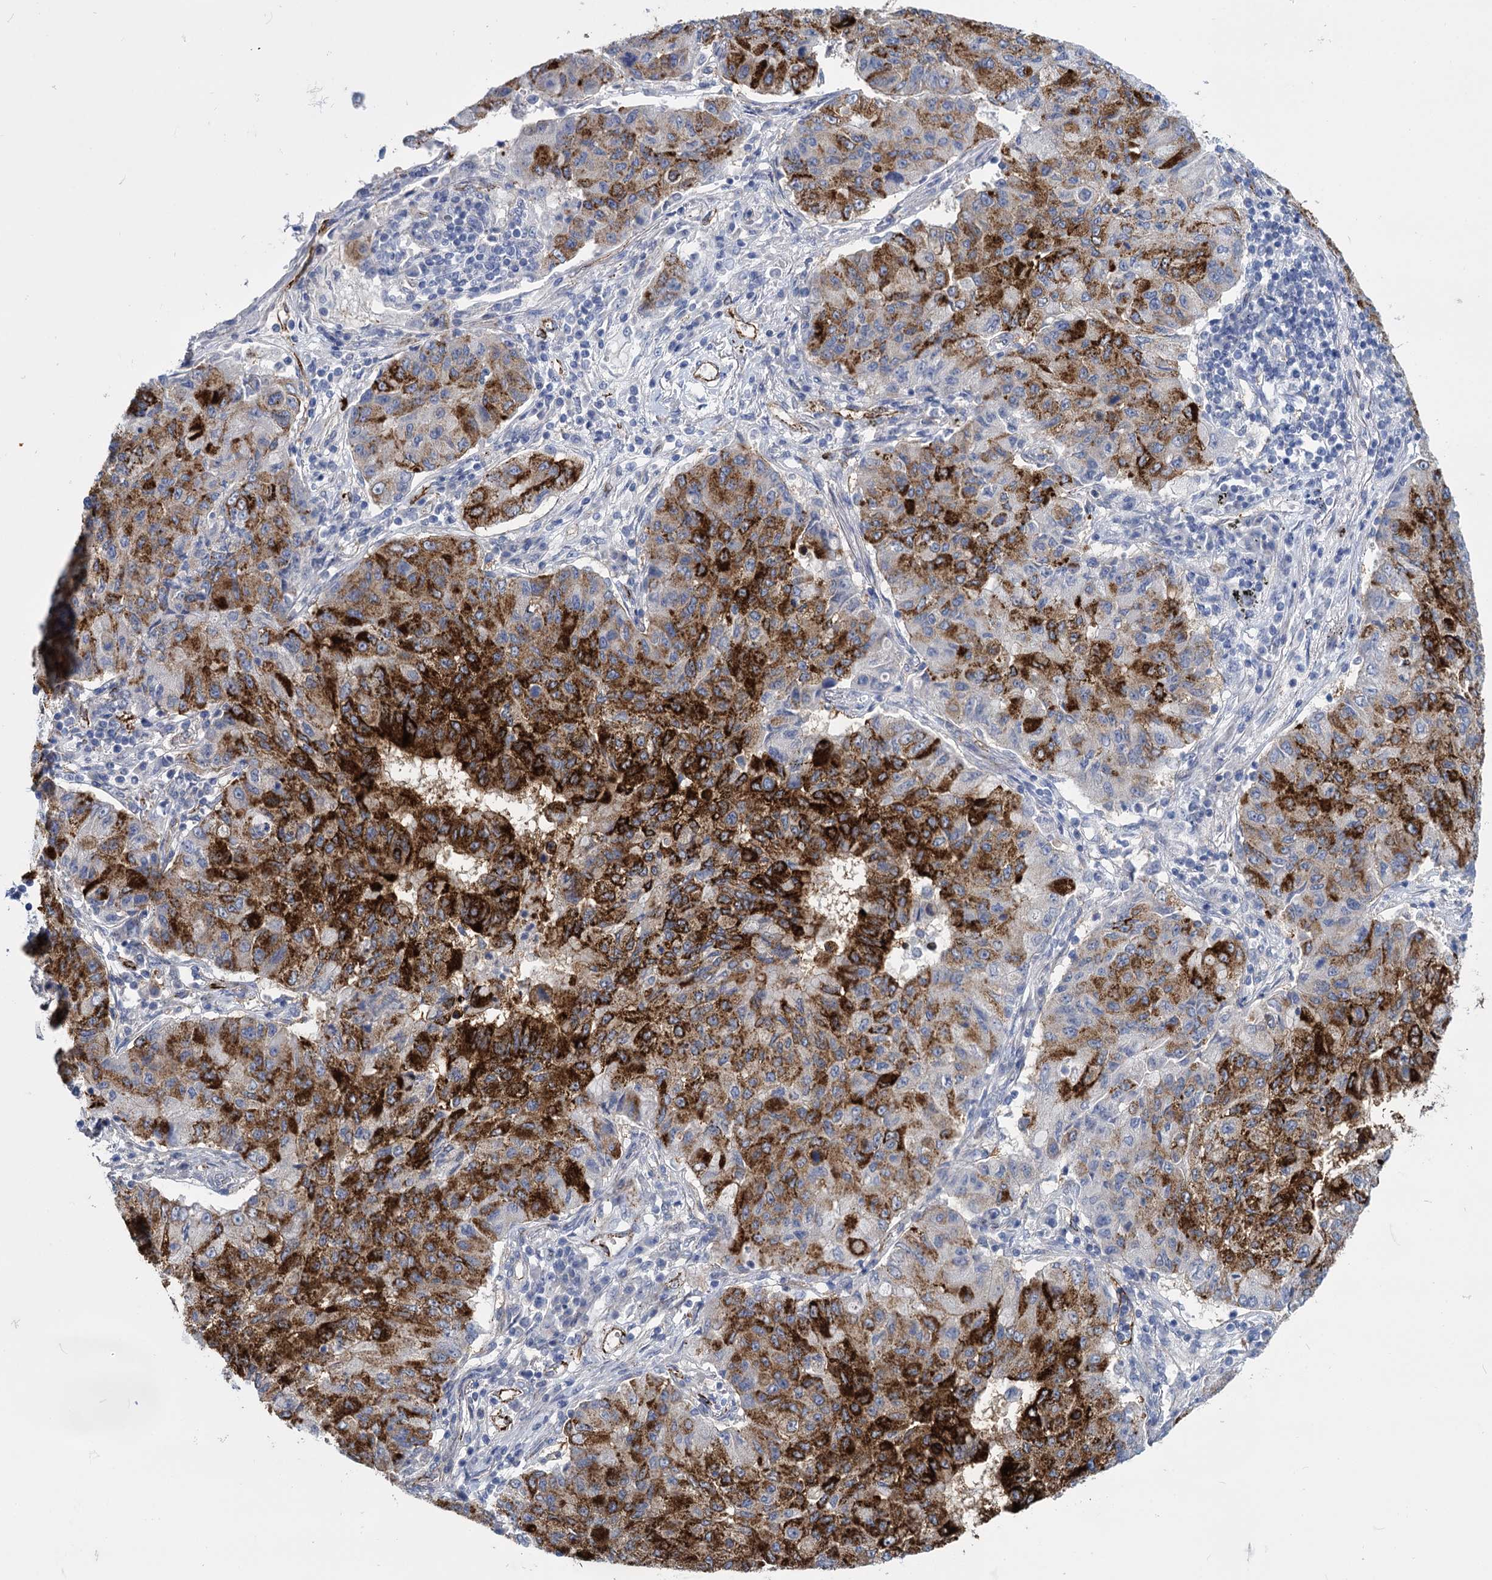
{"staining": {"intensity": "strong", "quantity": "25%-75%", "location": "cytoplasmic/membranous"}, "tissue": "lung cancer", "cell_type": "Tumor cells", "image_type": "cancer", "snomed": [{"axis": "morphology", "description": "Squamous cell carcinoma, NOS"}, {"axis": "topography", "description": "Lung"}], "caption": "Brown immunohistochemical staining in human lung cancer shows strong cytoplasmic/membranous positivity in approximately 25%-75% of tumor cells.", "gene": "SNCG", "patient": {"sex": "male", "age": 74}}